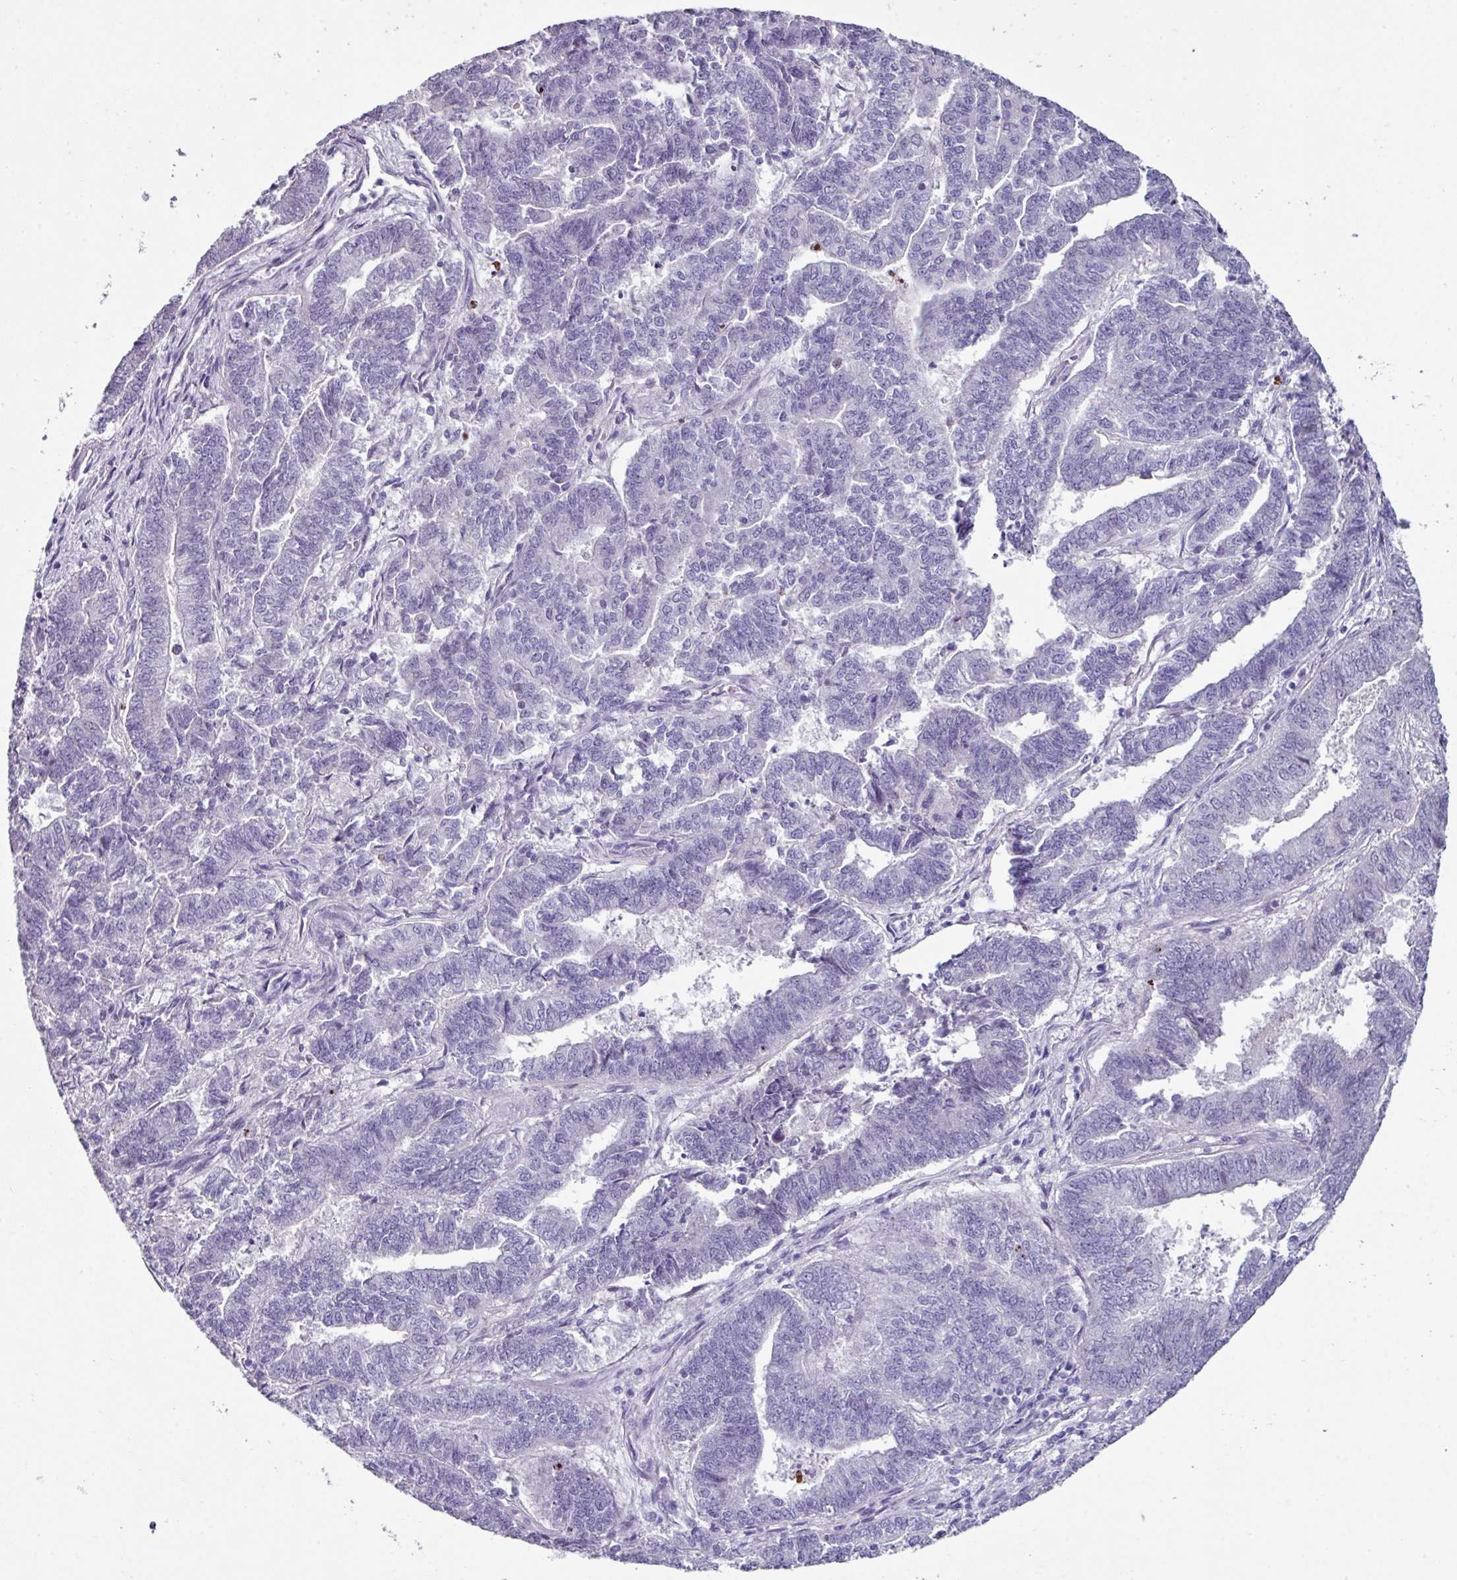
{"staining": {"intensity": "negative", "quantity": "none", "location": "none"}, "tissue": "endometrial cancer", "cell_type": "Tumor cells", "image_type": "cancer", "snomed": [{"axis": "morphology", "description": "Adenocarcinoma, NOS"}, {"axis": "topography", "description": "Endometrium"}], "caption": "A photomicrograph of adenocarcinoma (endometrial) stained for a protein exhibits no brown staining in tumor cells. Brightfield microscopy of immunohistochemistry stained with DAB (3,3'-diaminobenzidine) (brown) and hematoxylin (blue), captured at high magnification.", "gene": "TRA2A", "patient": {"sex": "female", "age": 72}}